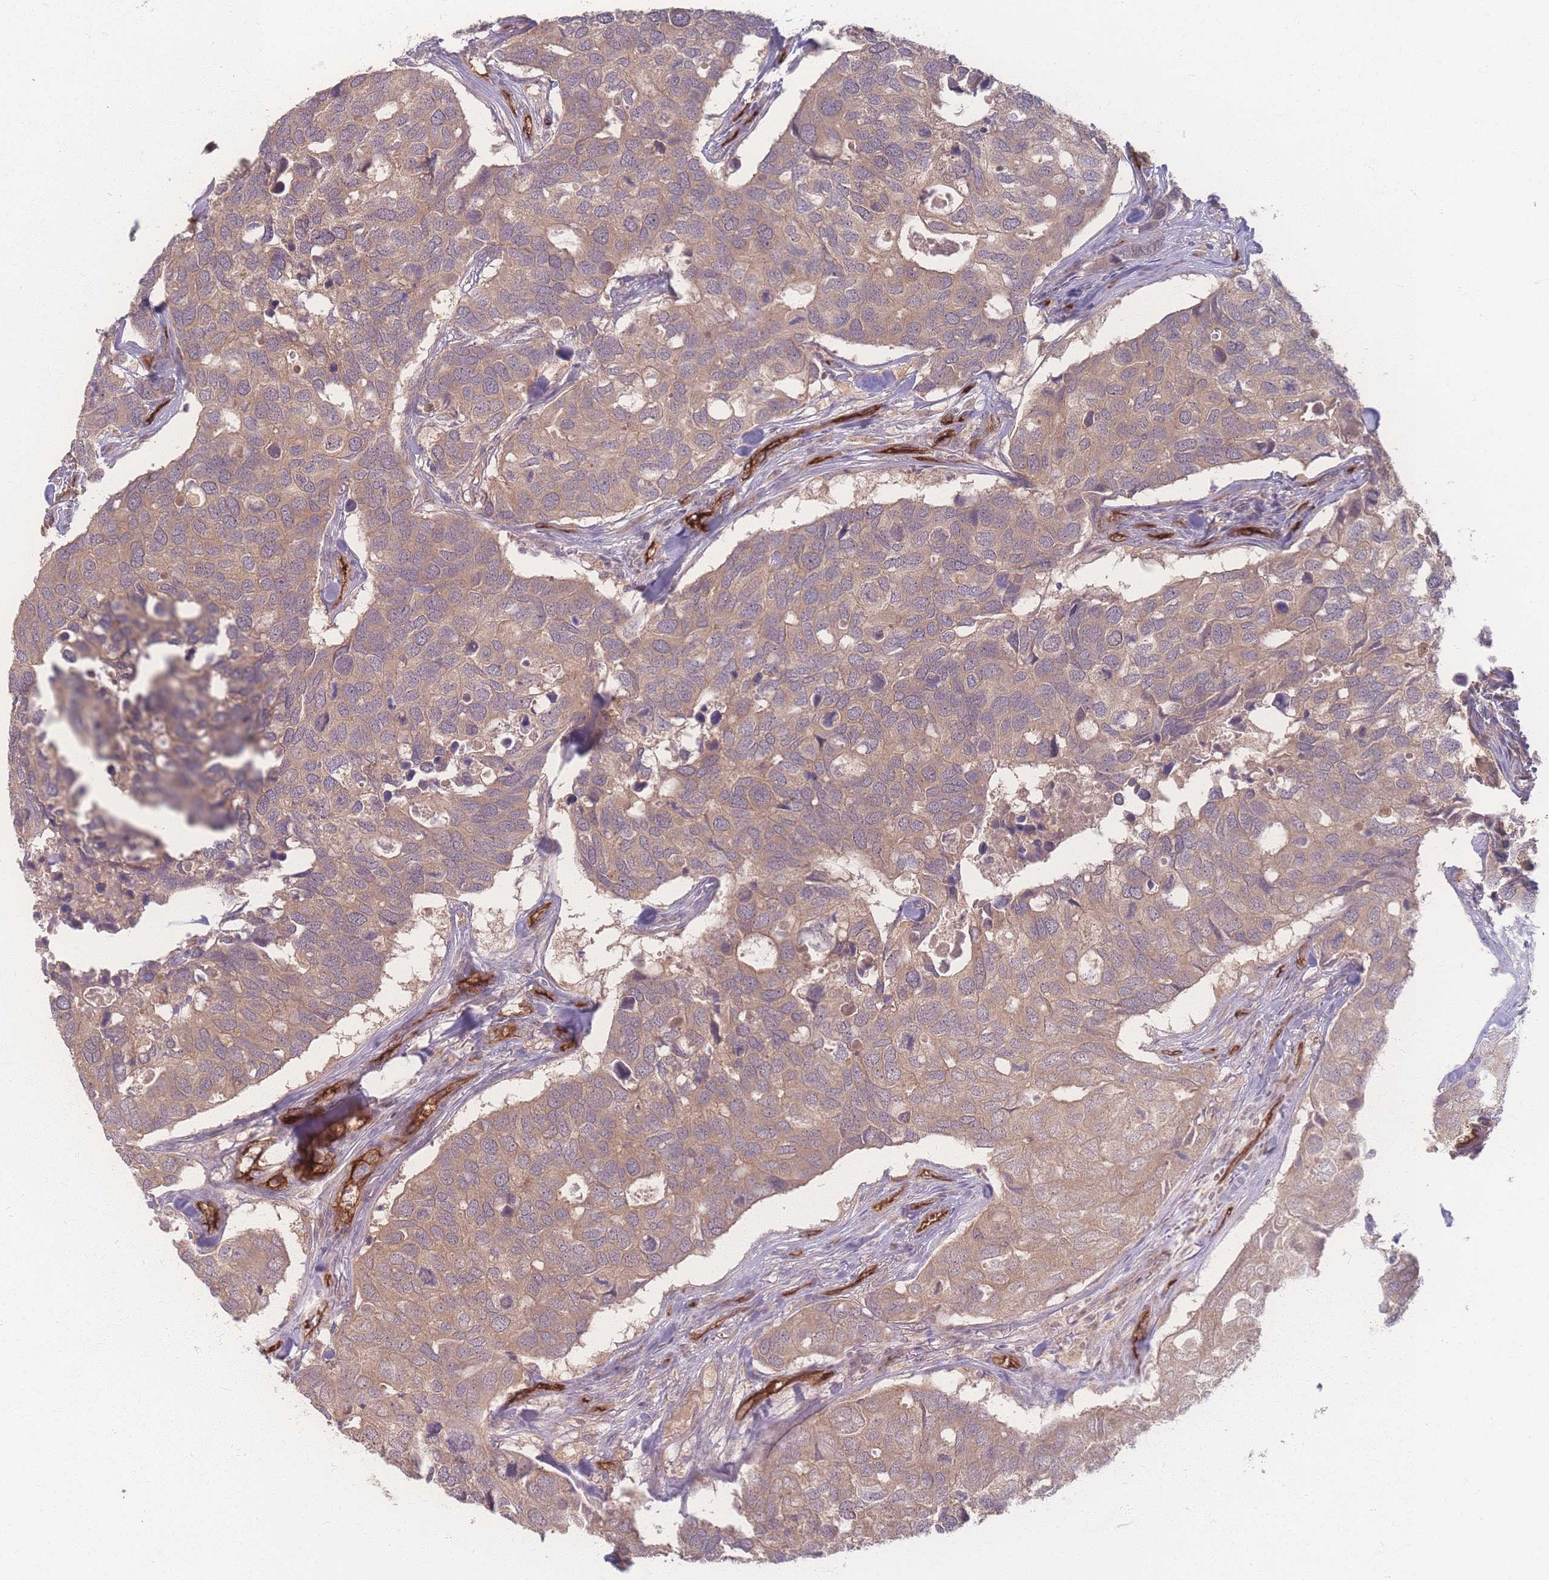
{"staining": {"intensity": "weak", "quantity": ">75%", "location": "cytoplasmic/membranous"}, "tissue": "breast cancer", "cell_type": "Tumor cells", "image_type": "cancer", "snomed": [{"axis": "morphology", "description": "Duct carcinoma"}, {"axis": "topography", "description": "Breast"}], "caption": "A brown stain labels weak cytoplasmic/membranous positivity of a protein in human breast cancer (infiltrating ductal carcinoma) tumor cells.", "gene": "INSR", "patient": {"sex": "female", "age": 83}}